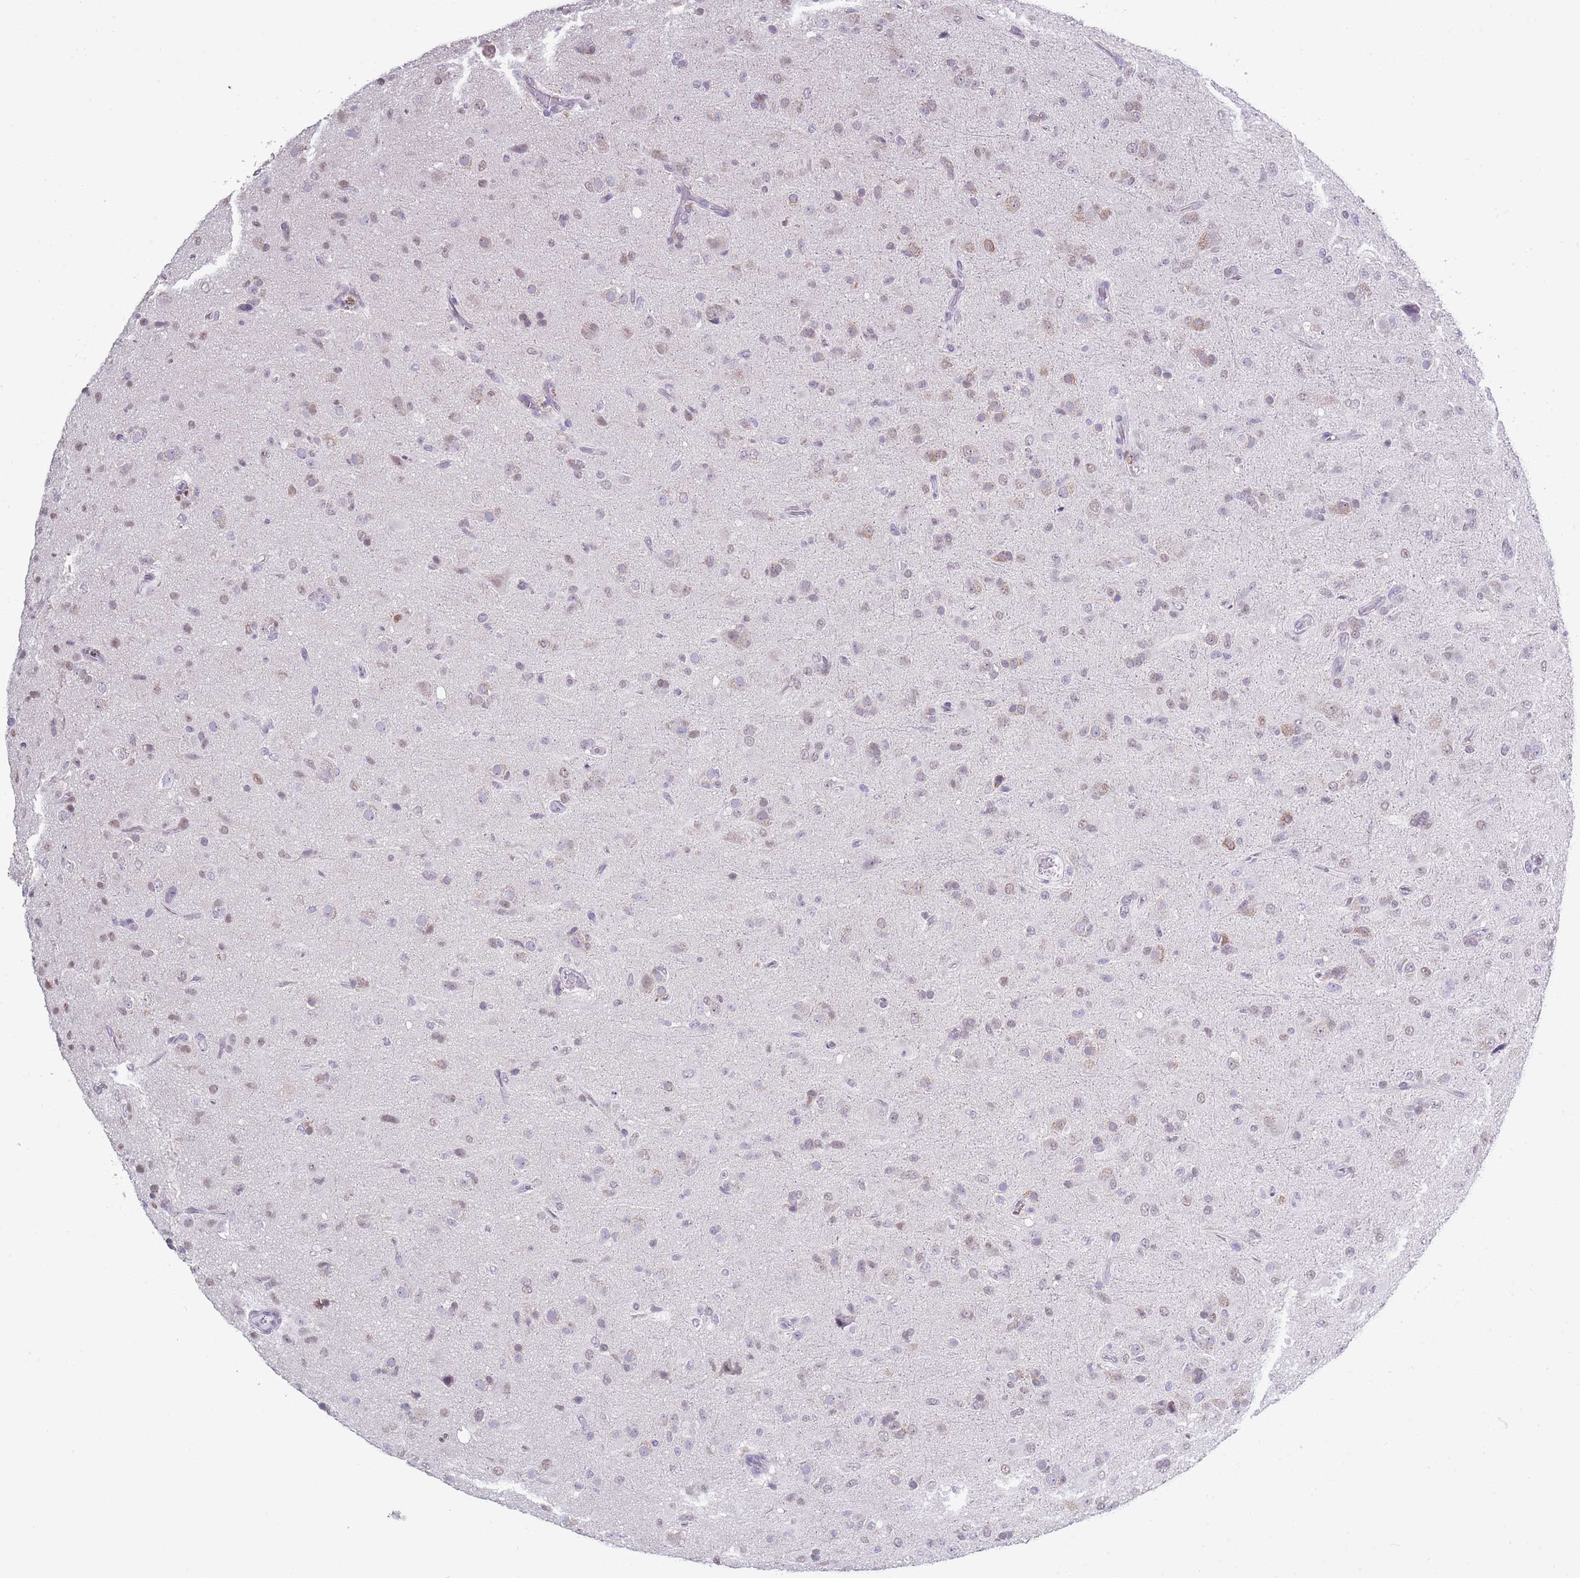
{"staining": {"intensity": "negative", "quantity": "none", "location": "none"}, "tissue": "glioma", "cell_type": "Tumor cells", "image_type": "cancer", "snomed": [{"axis": "morphology", "description": "Glioma, malignant, Low grade"}, {"axis": "topography", "description": "Brain"}], "caption": "Histopathology image shows no significant protein expression in tumor cells of glioma. Brightfield microscopy of immunohistochemistry stained with DAB (3,3'-diaminobenzidine) (brown) and hematoxylin (blue), captured at high magnification.", "gene": "SEPHS2", "patient": {"sex": "male", "age": 65}}